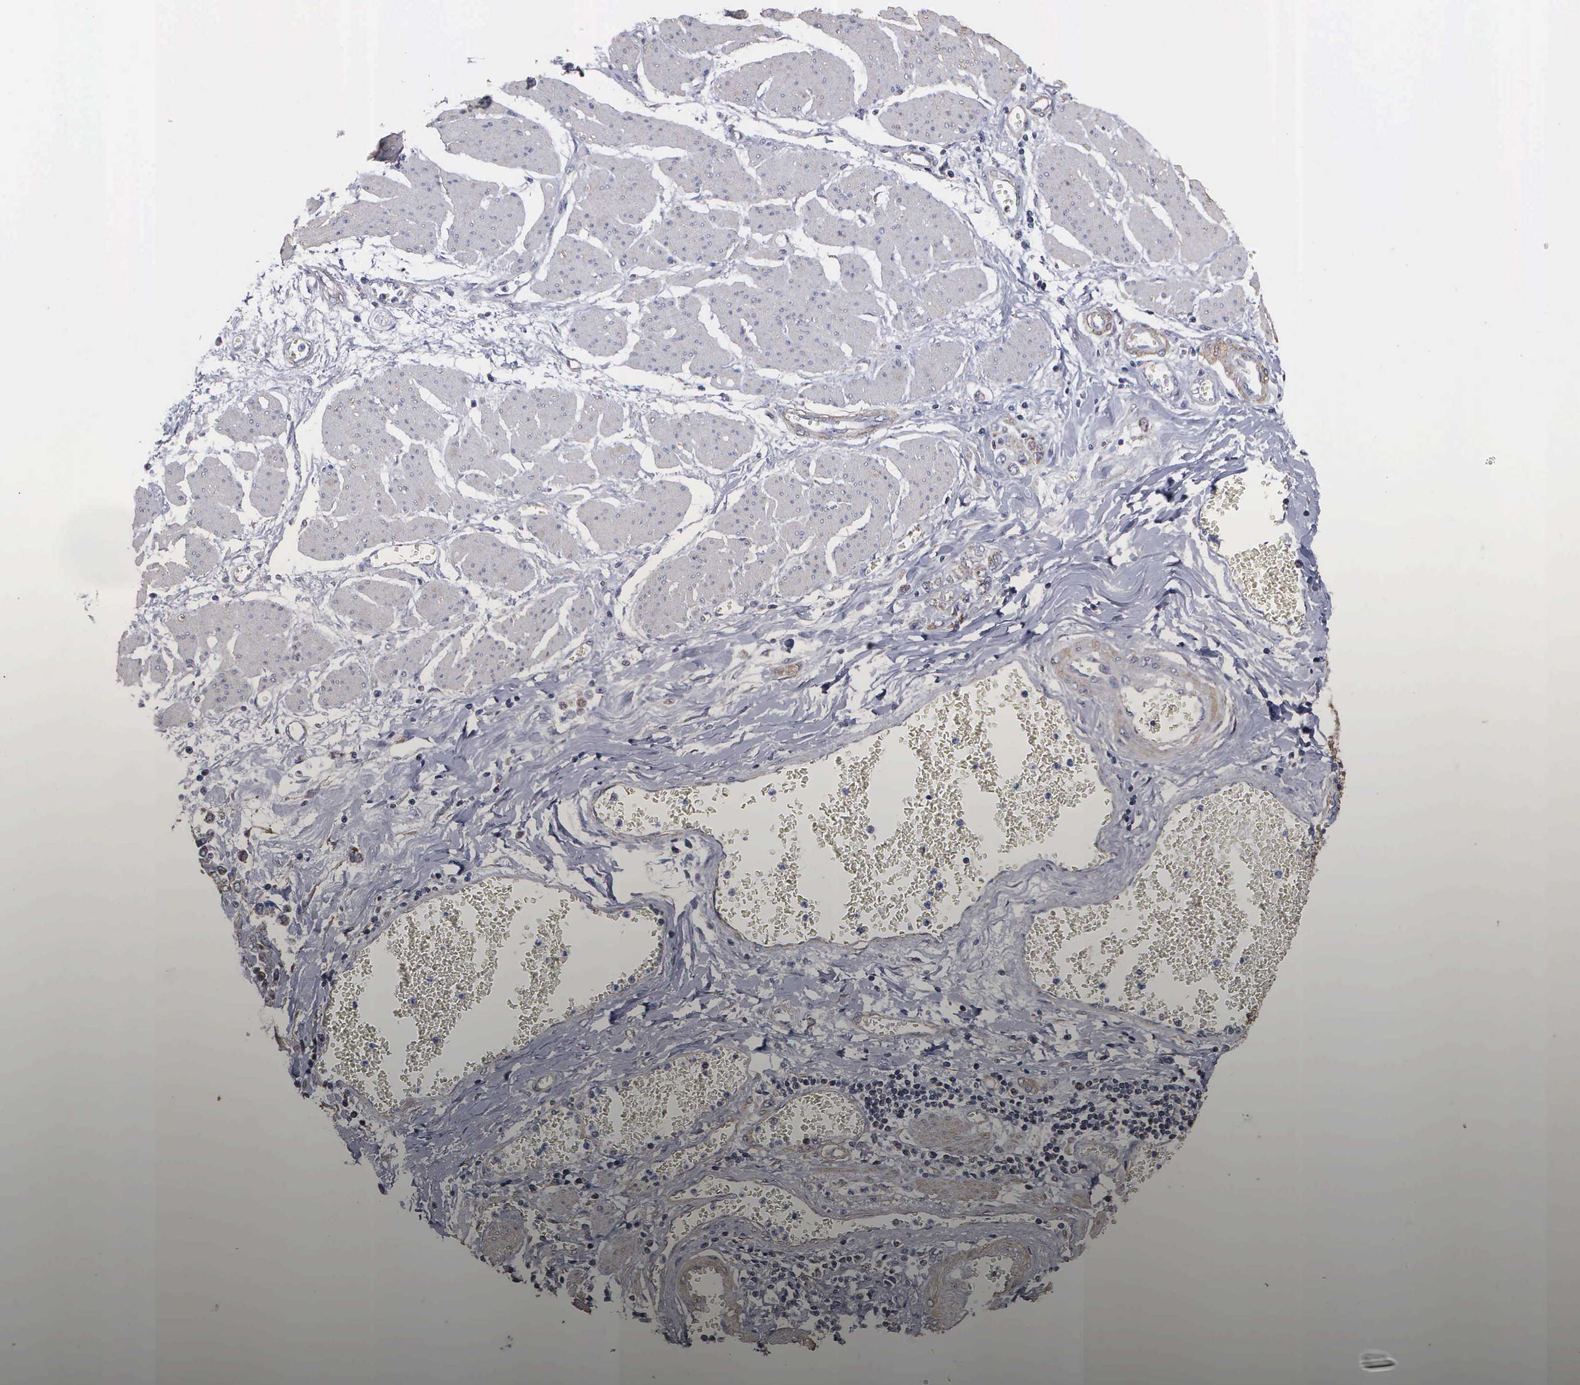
{"staining": {"intensity": "weak", "quantity": "25%-75%", "location": "cytoplasmic/membranous"}, "tissue": "stomach cancer", "cell_type": "Tumor cells", "image_type": "cancer", "snomed": [{"axis": "morphology", "description": "Adenocarcinoma, NOS"}, {"axis": "topography", "description": "Stomach"}], "caption": "Protein expression by IHC reveals weak cytoplasmic/membranous staining in approximately 25%-75% of tumor cells in stomach cancer (adenocarcinoma). (DAB IHC with brightfield microscopy, high magnification).", "gene": "NGDN", "patient": {"sex": "male", "age": 72}}